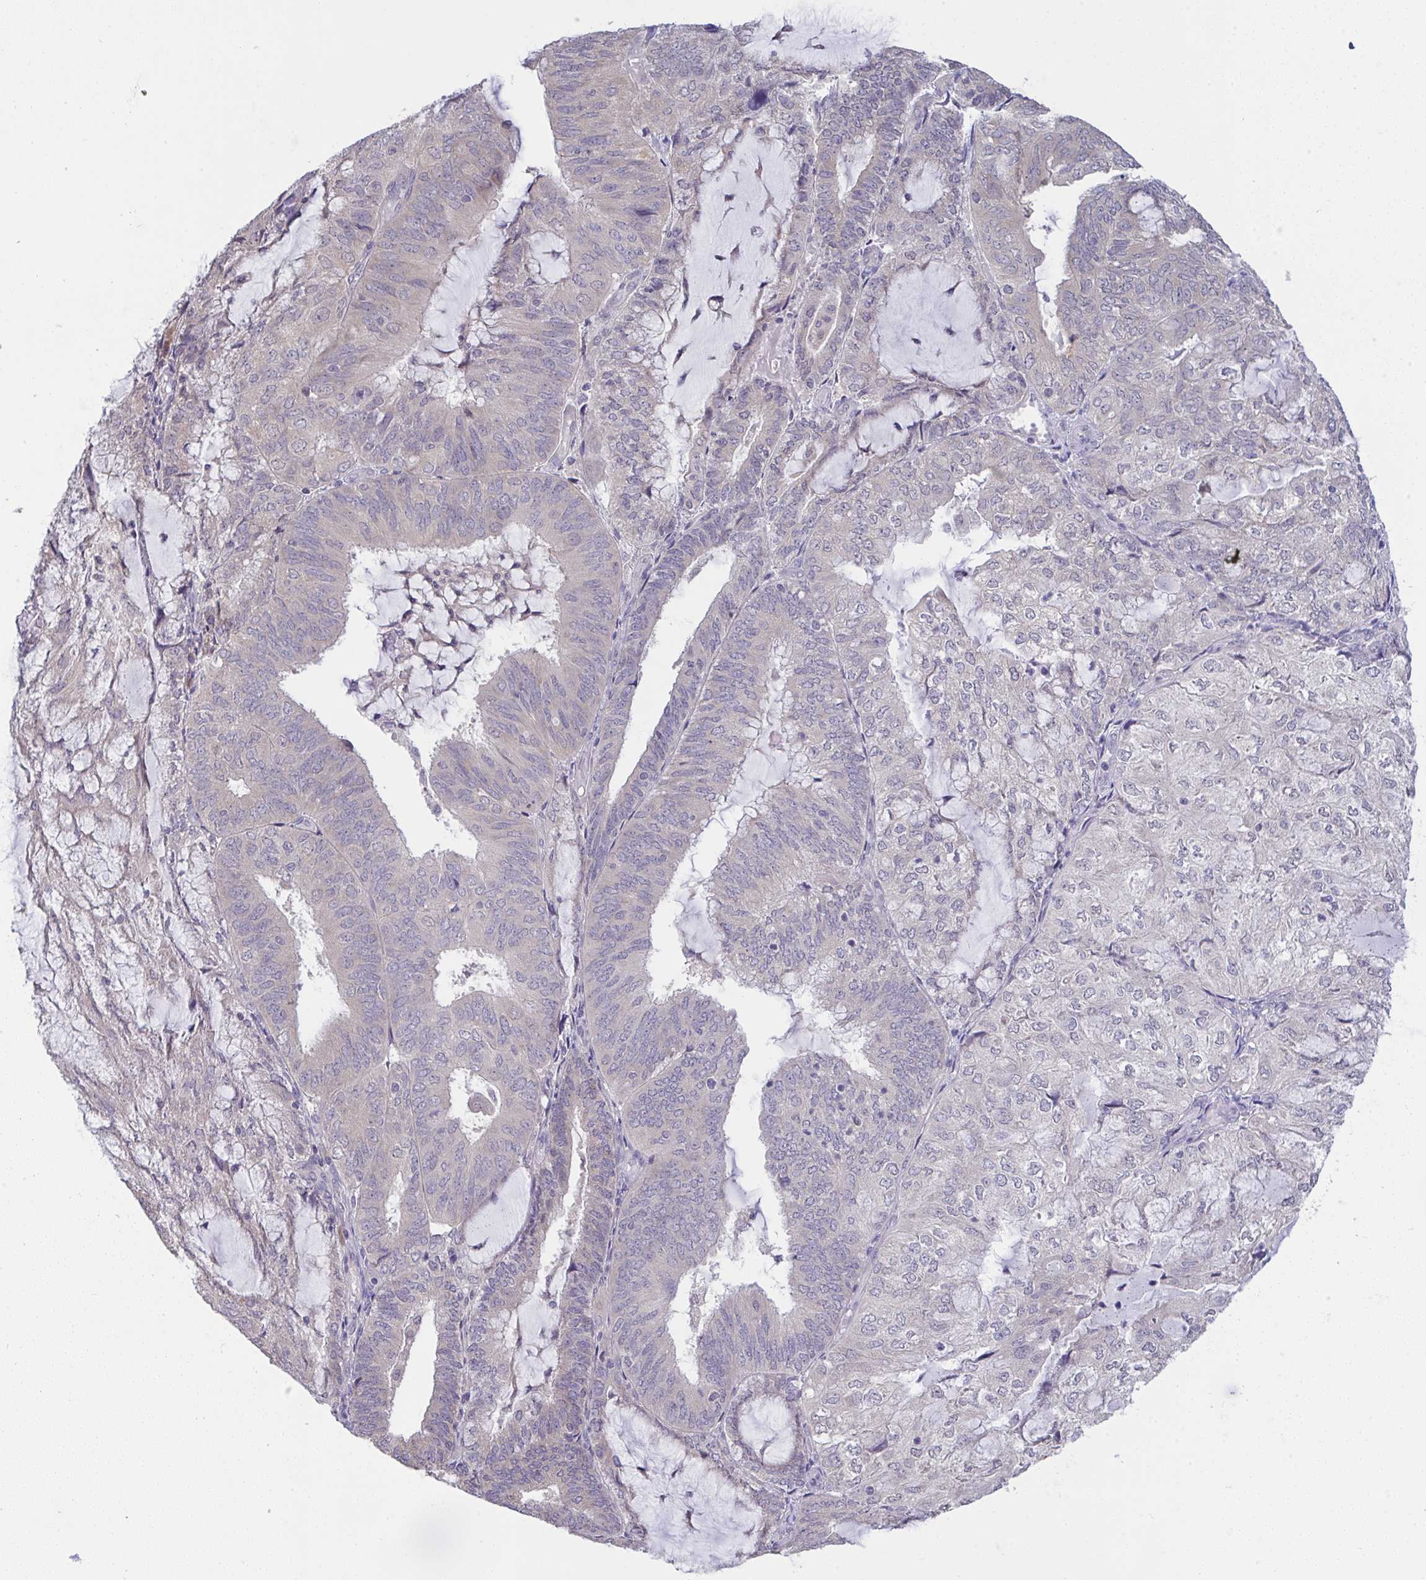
{"staining": {"intensity": "negative", "quantity": "none", "location": "none"}, "tissue": "endometrial cancer", "cell_type": "Tumor cells", "image_type": "cancer", "snomed": [{"axis": "morphology", "description": "Adenocarcinoma, NOS"}, {"axis": "topography", "description": "Endometrium"}], "caption": "Immunohistochemistry photomicrograph of endometrial adenocarcinoma stained for a protein (brown), which reveals no positivity in tumor cells.", "gene": "TMEM41A", "patient": {"sex": "female", "age": 81}}